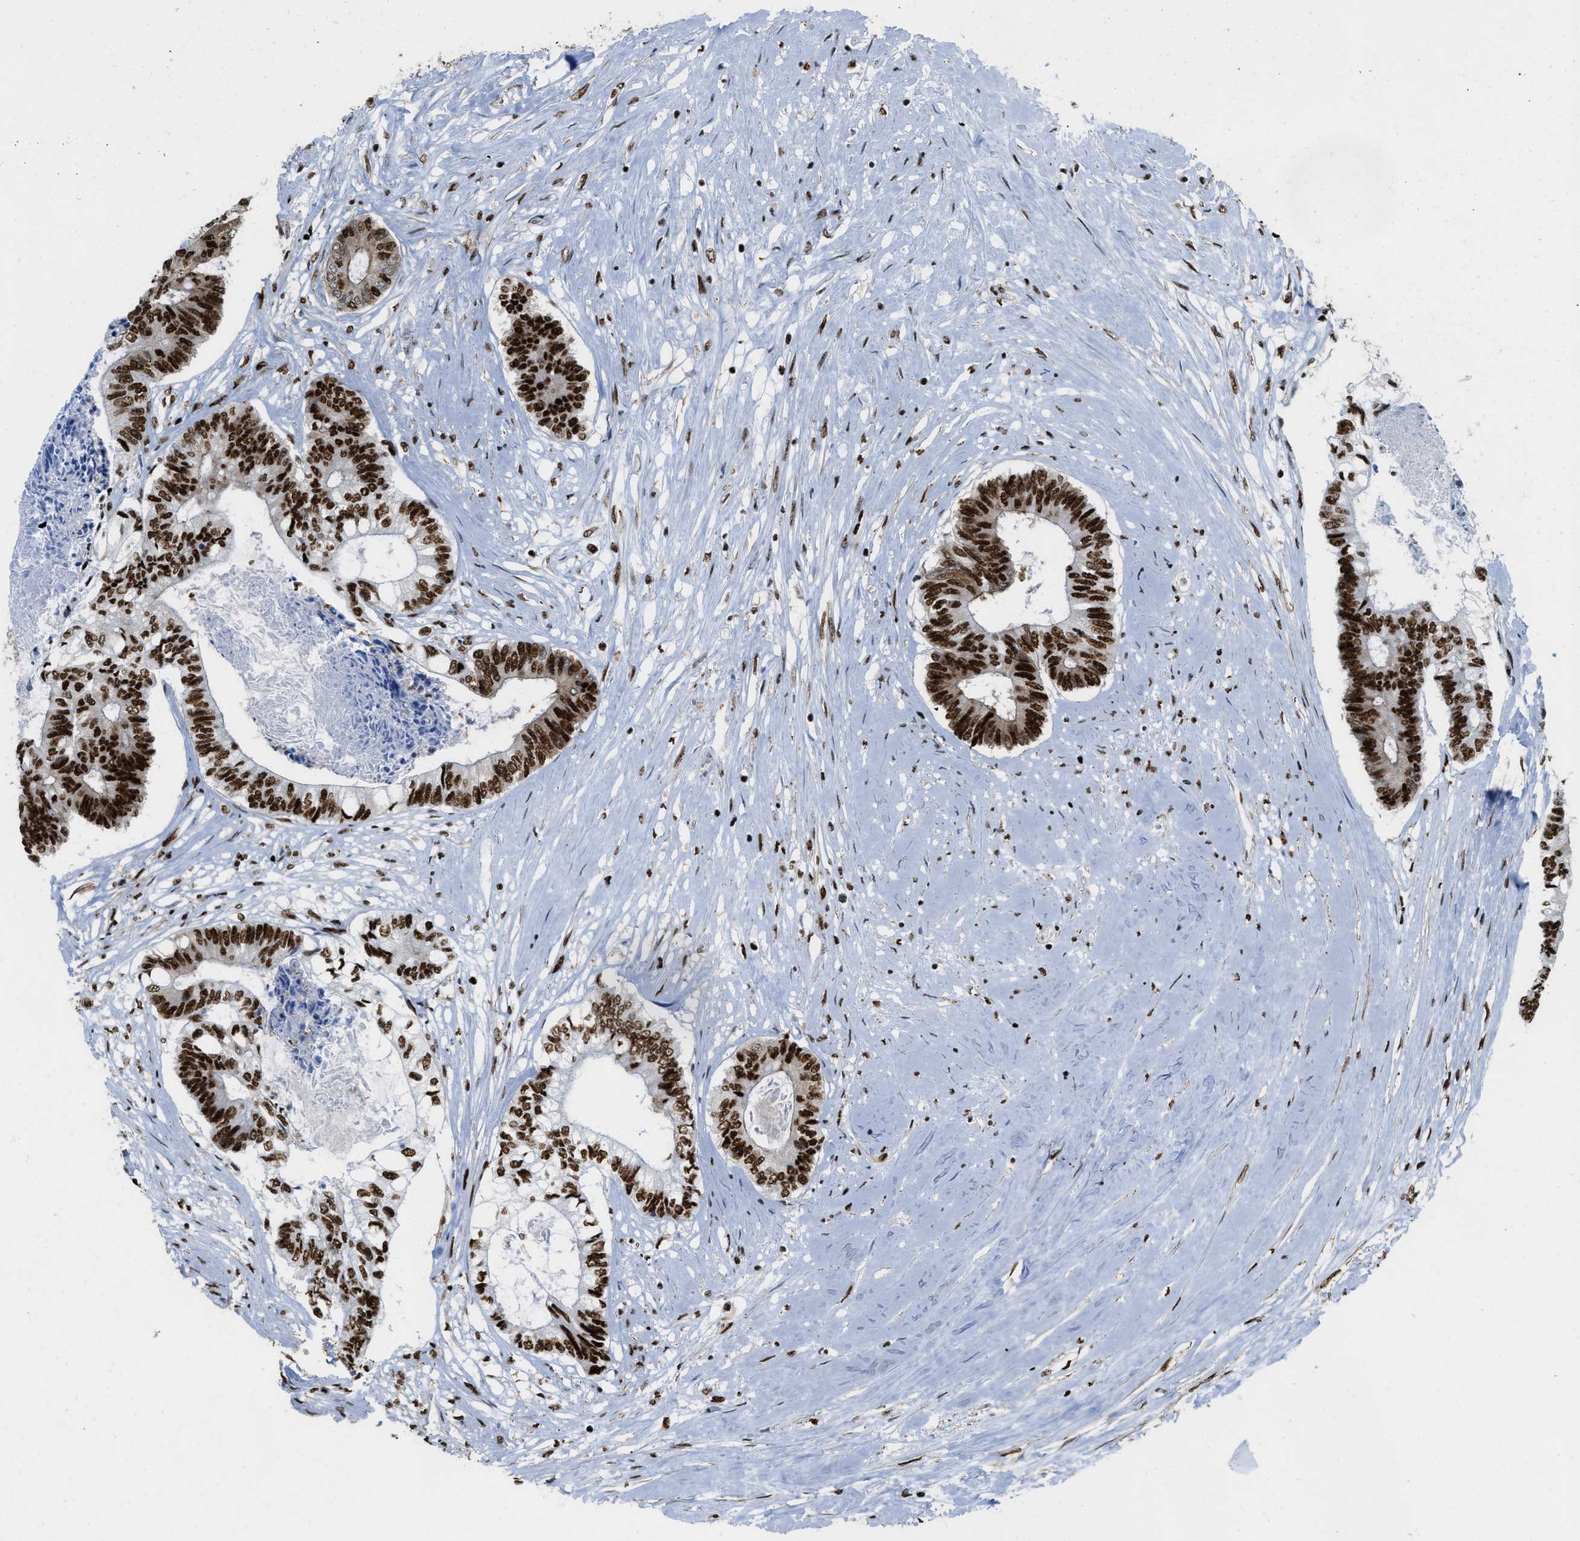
{"staining": {"intensity": "strong", "quantity": ">75%", "location": "nuclear"}, "tissue": "colorectal cancer", "cell_type": "Tumor cells", "image_type": "cancer", "snomed": [{"axis": "morphology", "description": "Adenocarcinoma, NOS"}, {"axis": "topography", "description": "Rectum"}], "caption": "IHC staining of colorectal cancer (adenocarcinoma), which reveals high levels of strong nuclear expression in about >75% of tumor cells indicating strong nuclear protein staining. The staining was performed using DAB (3,3'-diaminobenzidine) (brown) for protein detection and nuclei were counterstained in hematoxylin (blue).", "gene": "ZNF207", "patient": {"sex": "male", "age": 63}}